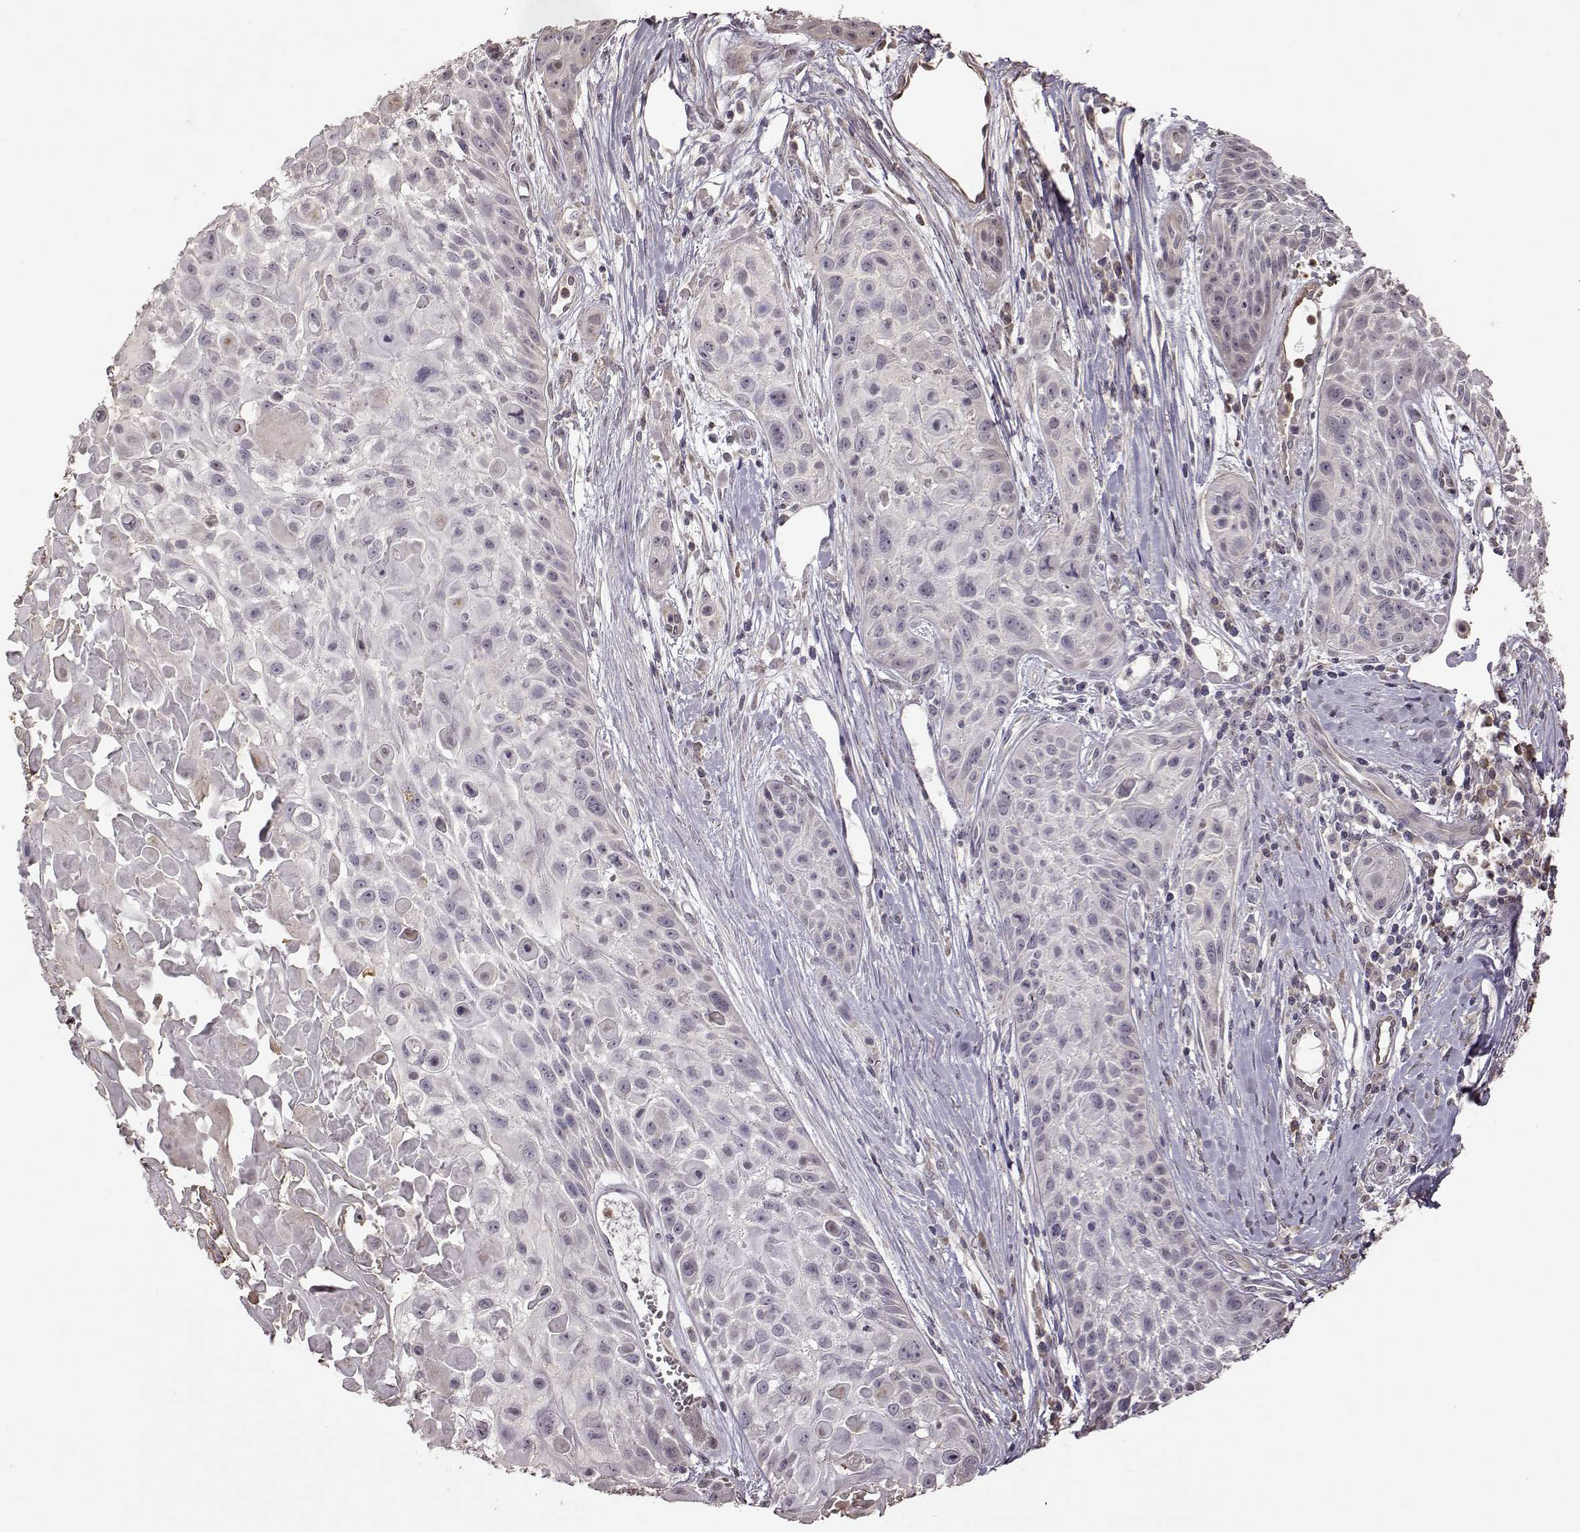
{"staining": {"intensity": "negative", "quantity": "none", "location": "none"}, "tissue": "skin cancer", "cell_type": "Tumor cells", "image_type": "cancer", "snomed": [{"axis": "morphology", "description": "Squamous cell carcinoma, NOS"}, {"axis": "topography", "description": "Skin"}, {"axis": "topography", "description": "Anal"}], "caption": "A high-resolution image shows immunohistochemistry staining of skin squamous cell carcinoma, which exhibits no significant positivity in tumor cells. (Stains: DAB immunohistochemistry with hematoxylin counter stain, Microscopy: brightfield microscopy at high magnification).", "gene": "CRB1", "patient": {"sex": "female", "age": 75}}